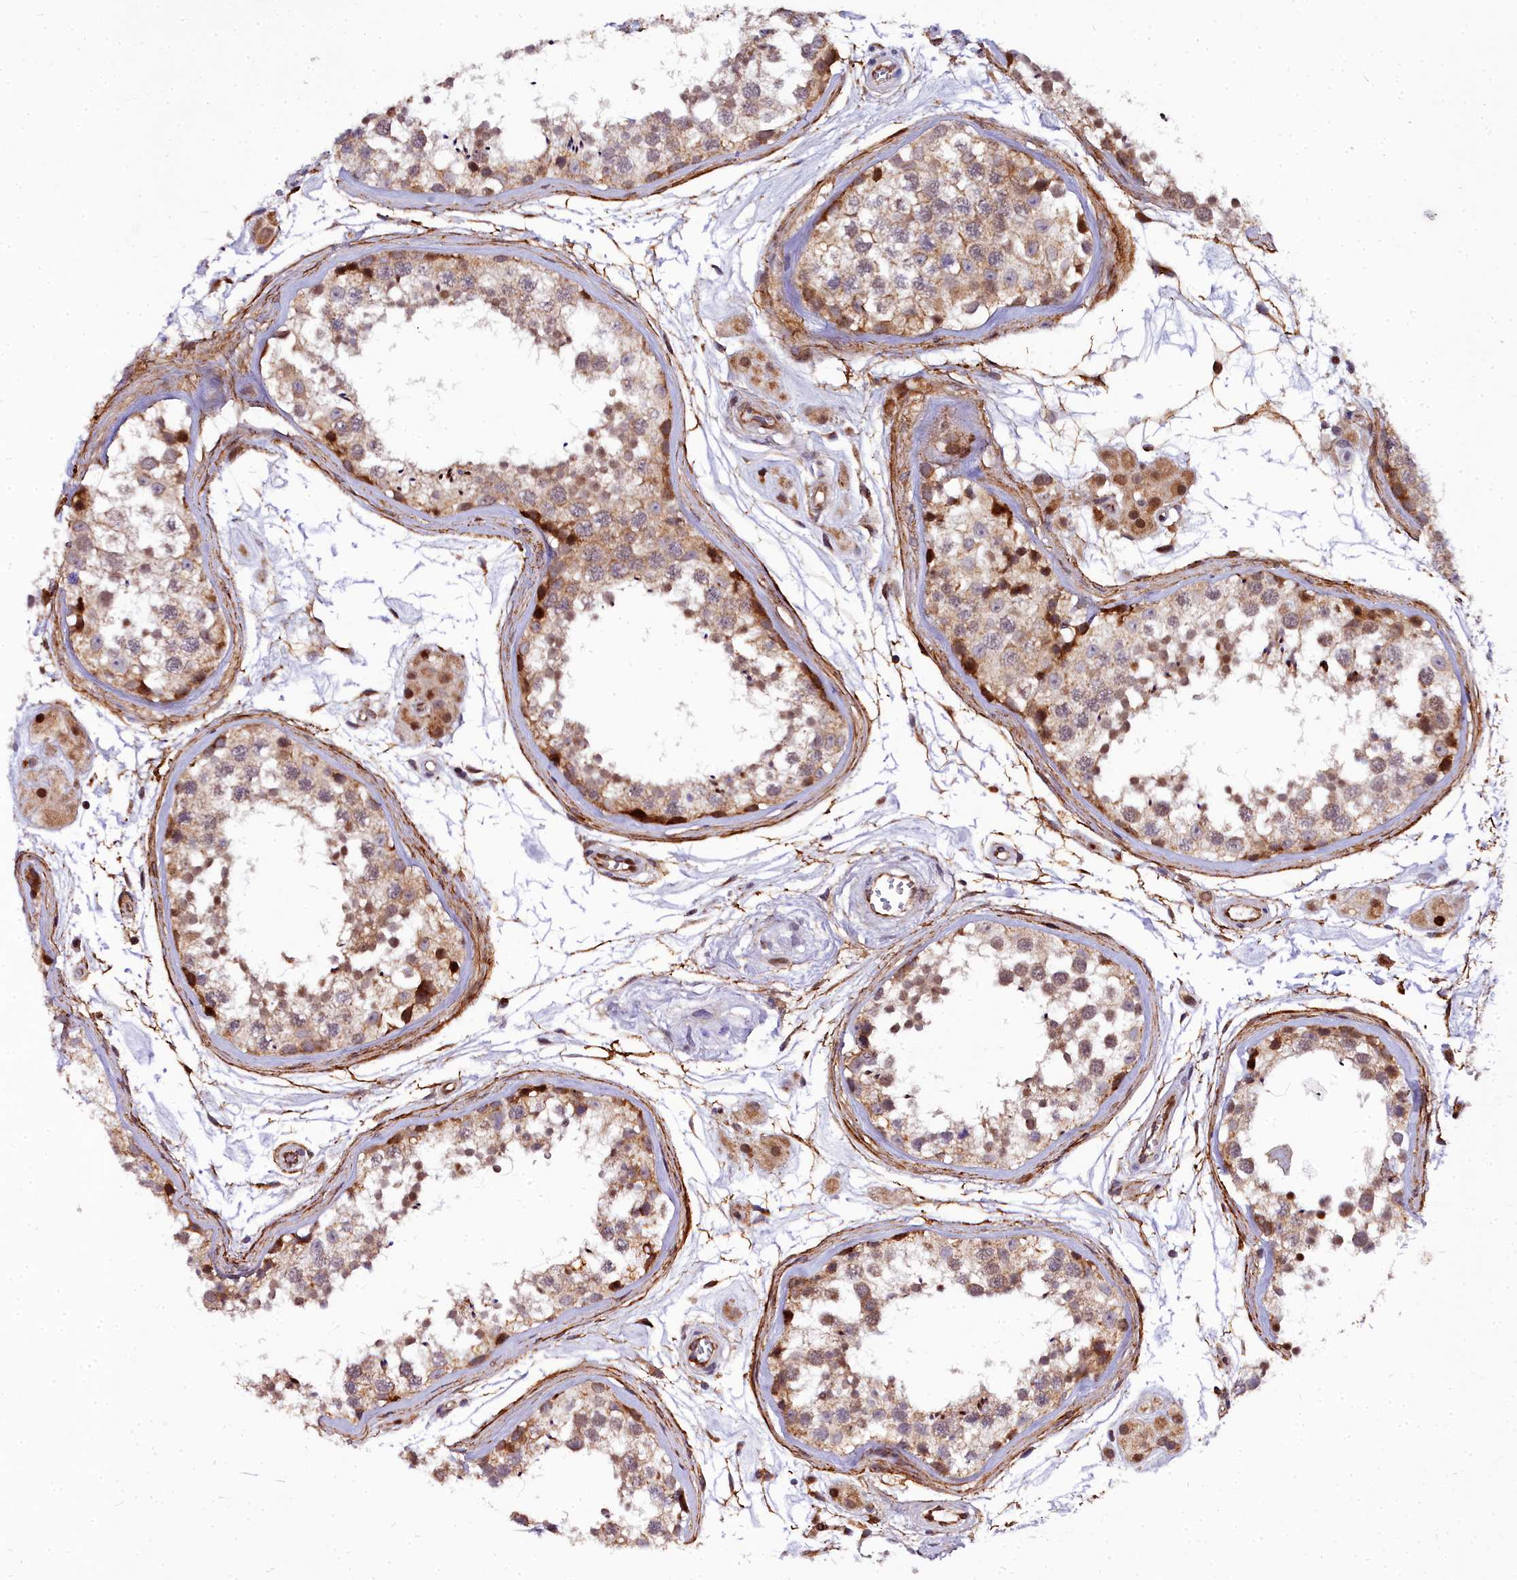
{"staining": {"intensity": "strong", "quantity": "<25%", "location": "cytoplasmic/membranous"}, "tissue": "testis", "cell_type": "Cells in seminiferous ducts", "image_type": "normal", "snomed": [{"axis": "morphology", "description": "Normal tissue, NOS"}, {"axis": "topography", "description": "Testis"}], "caption": "Brown immunohistochemical staining in normal testis shows strong cytoplasmic/membranous staining in approximately <25% of cells in seminiferous ducts.", "gene": "MRPS11", "patient": {"sex": "male", "age": 56}}